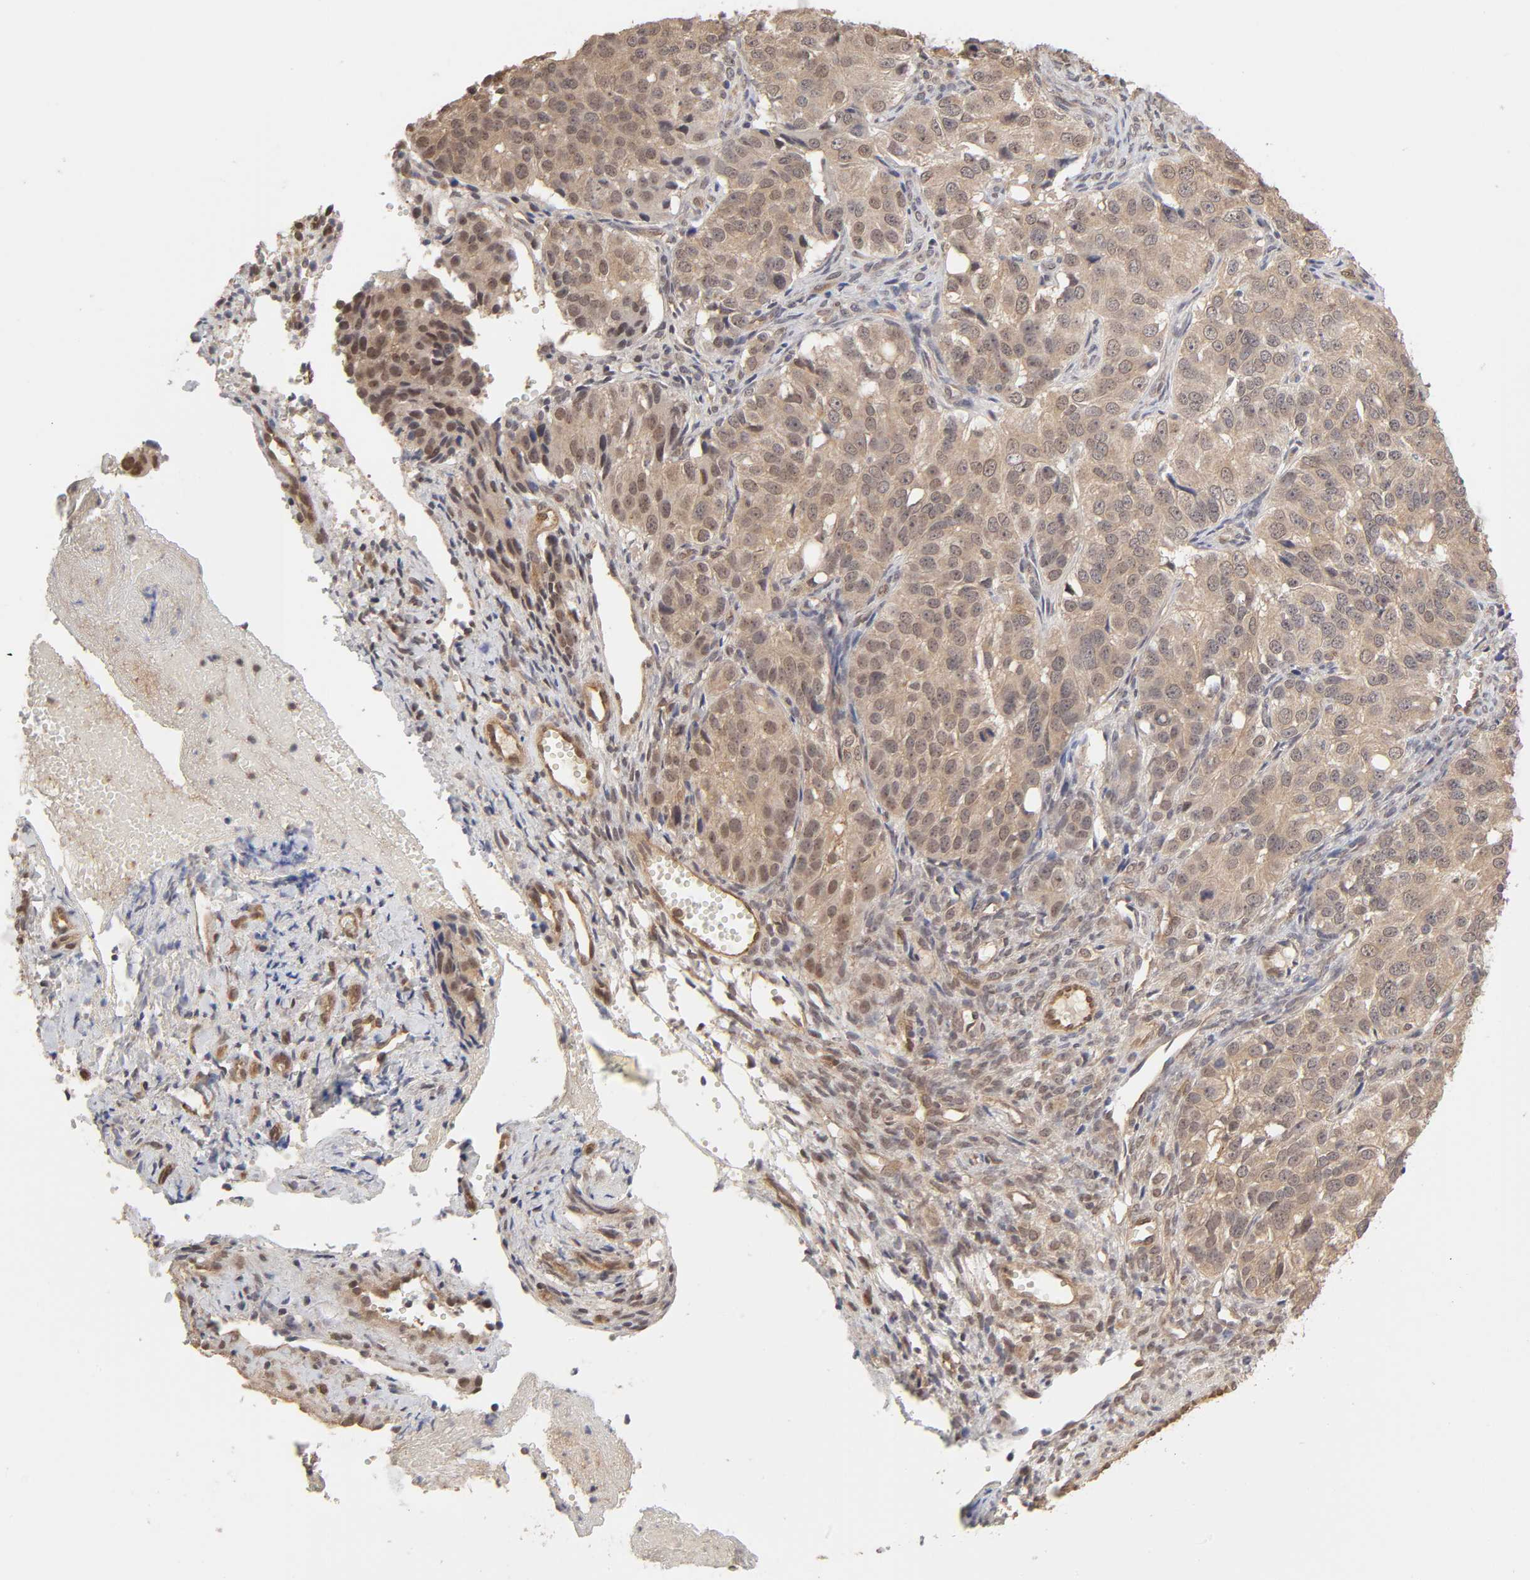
{"staining": {"intensity": "moderate", "quantity": ">75%", "location": "cytoplasmic/membranous"}, "tissue": "ovarian cancer", "cell_type": "Tumor cells", "image_type": "cancer", "snomed": [{"axis": "morphology", "description": "Carcinoma, endometroid"}, {"axis": "topography", "description": "Ovary"}], "caption": "An image of human endometroid carcinoma (ovarian) stained for a protein shows moderate cytoplasmic/membranous brown staining in tumor cells.", "gene": "MAPK1", "patient": {"sex": "female", "age": 51}}